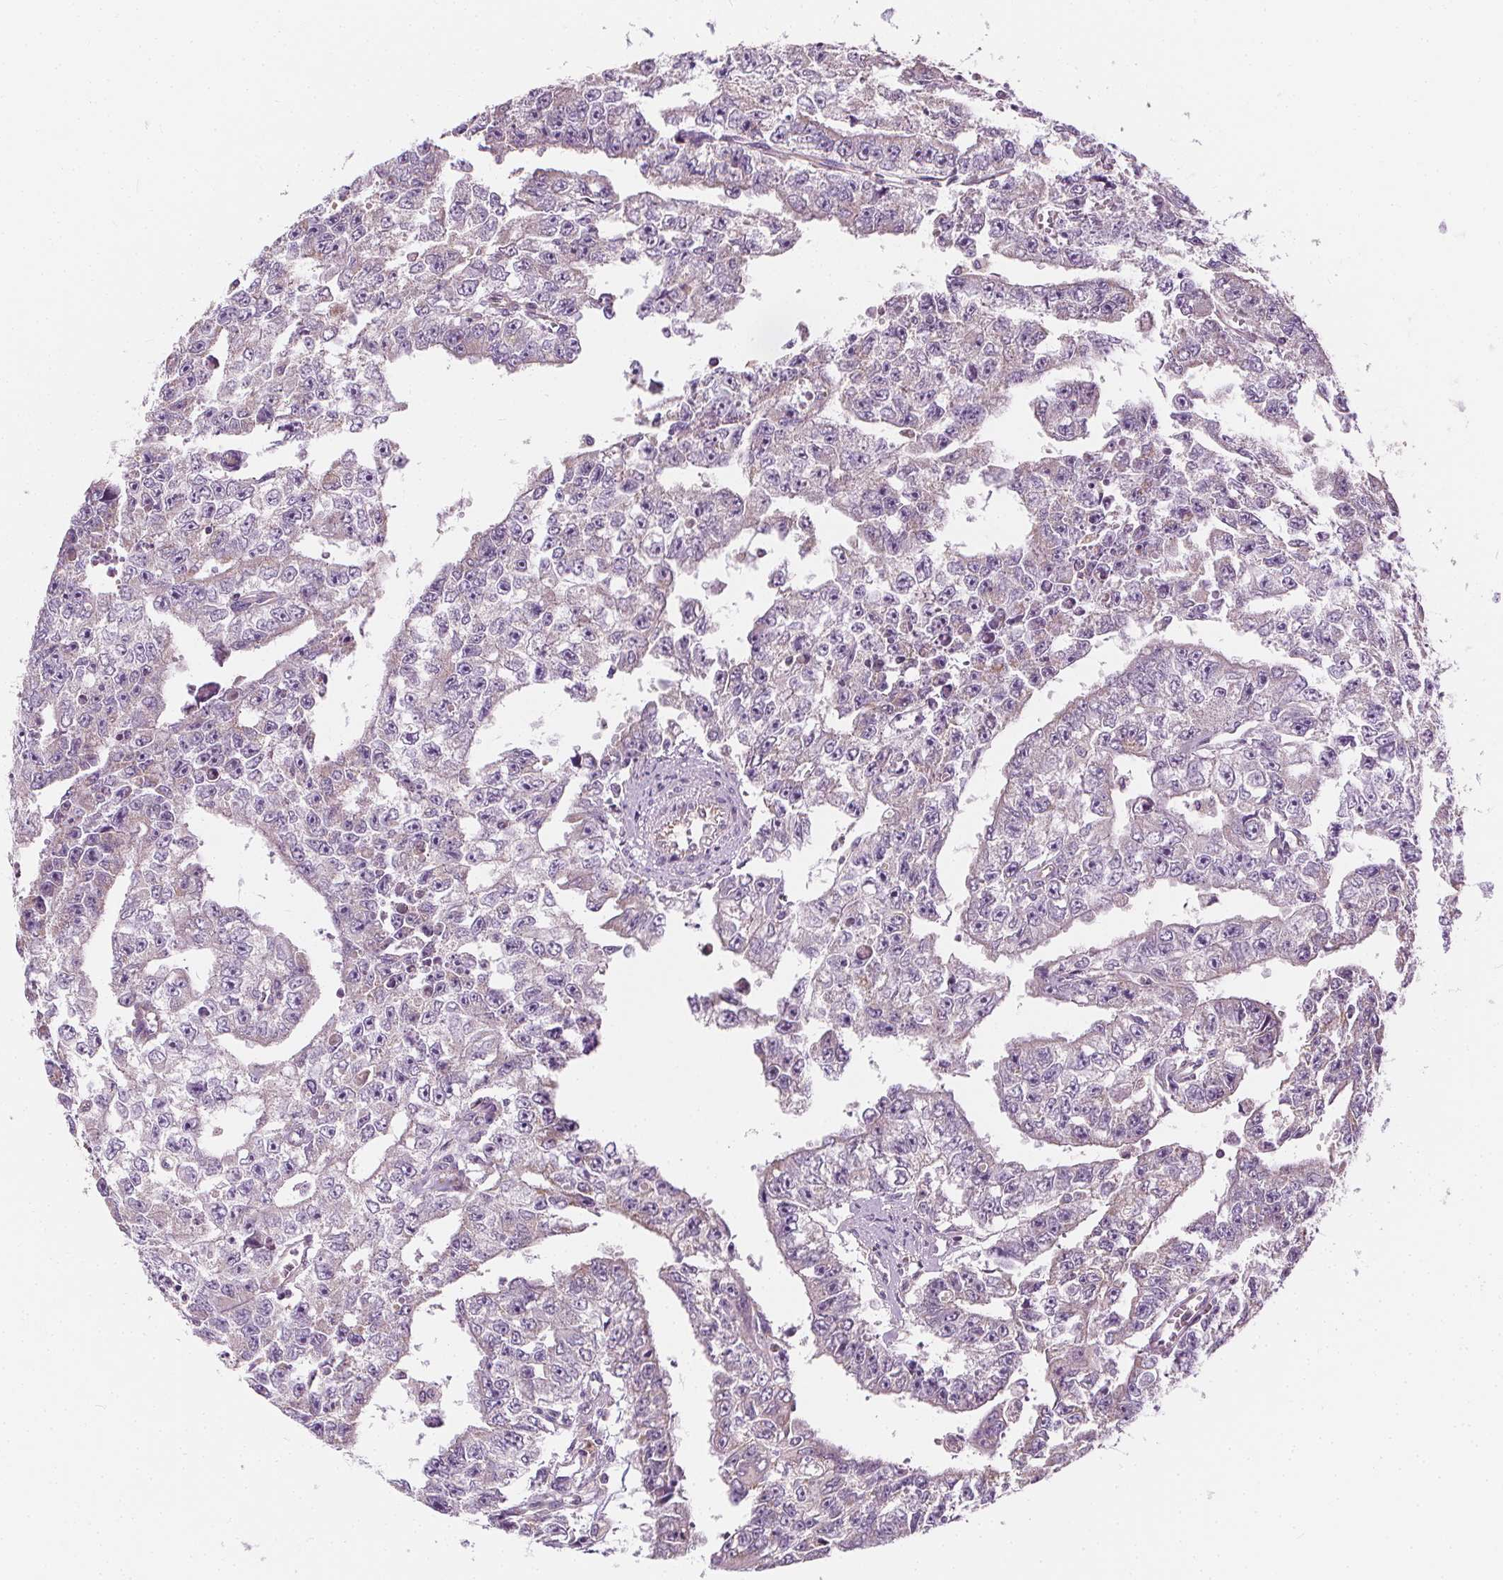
{"staining": {"intensity": "negative", "quantity": "none", "location": "none"}, "tissue": "testis cancer", "cell_type": "Tumor cells", "image_type": "cancer", "snomed": [{"axis": "morphology", "description": "Carcinoma, Embryonal, NOS"}, {"axis": "morphology", "description": "Teratoma, malignant, NOS"}, {"axis": "topography", "description": "Testis"}], "caption": "This is a micrograph of immunohistochemistry (IHC) staining of testis embryonal carcinoma, which shows no staining in tumor cells.", "gene": "RAB20", "patient": {"sex": "male", "age": 24}}